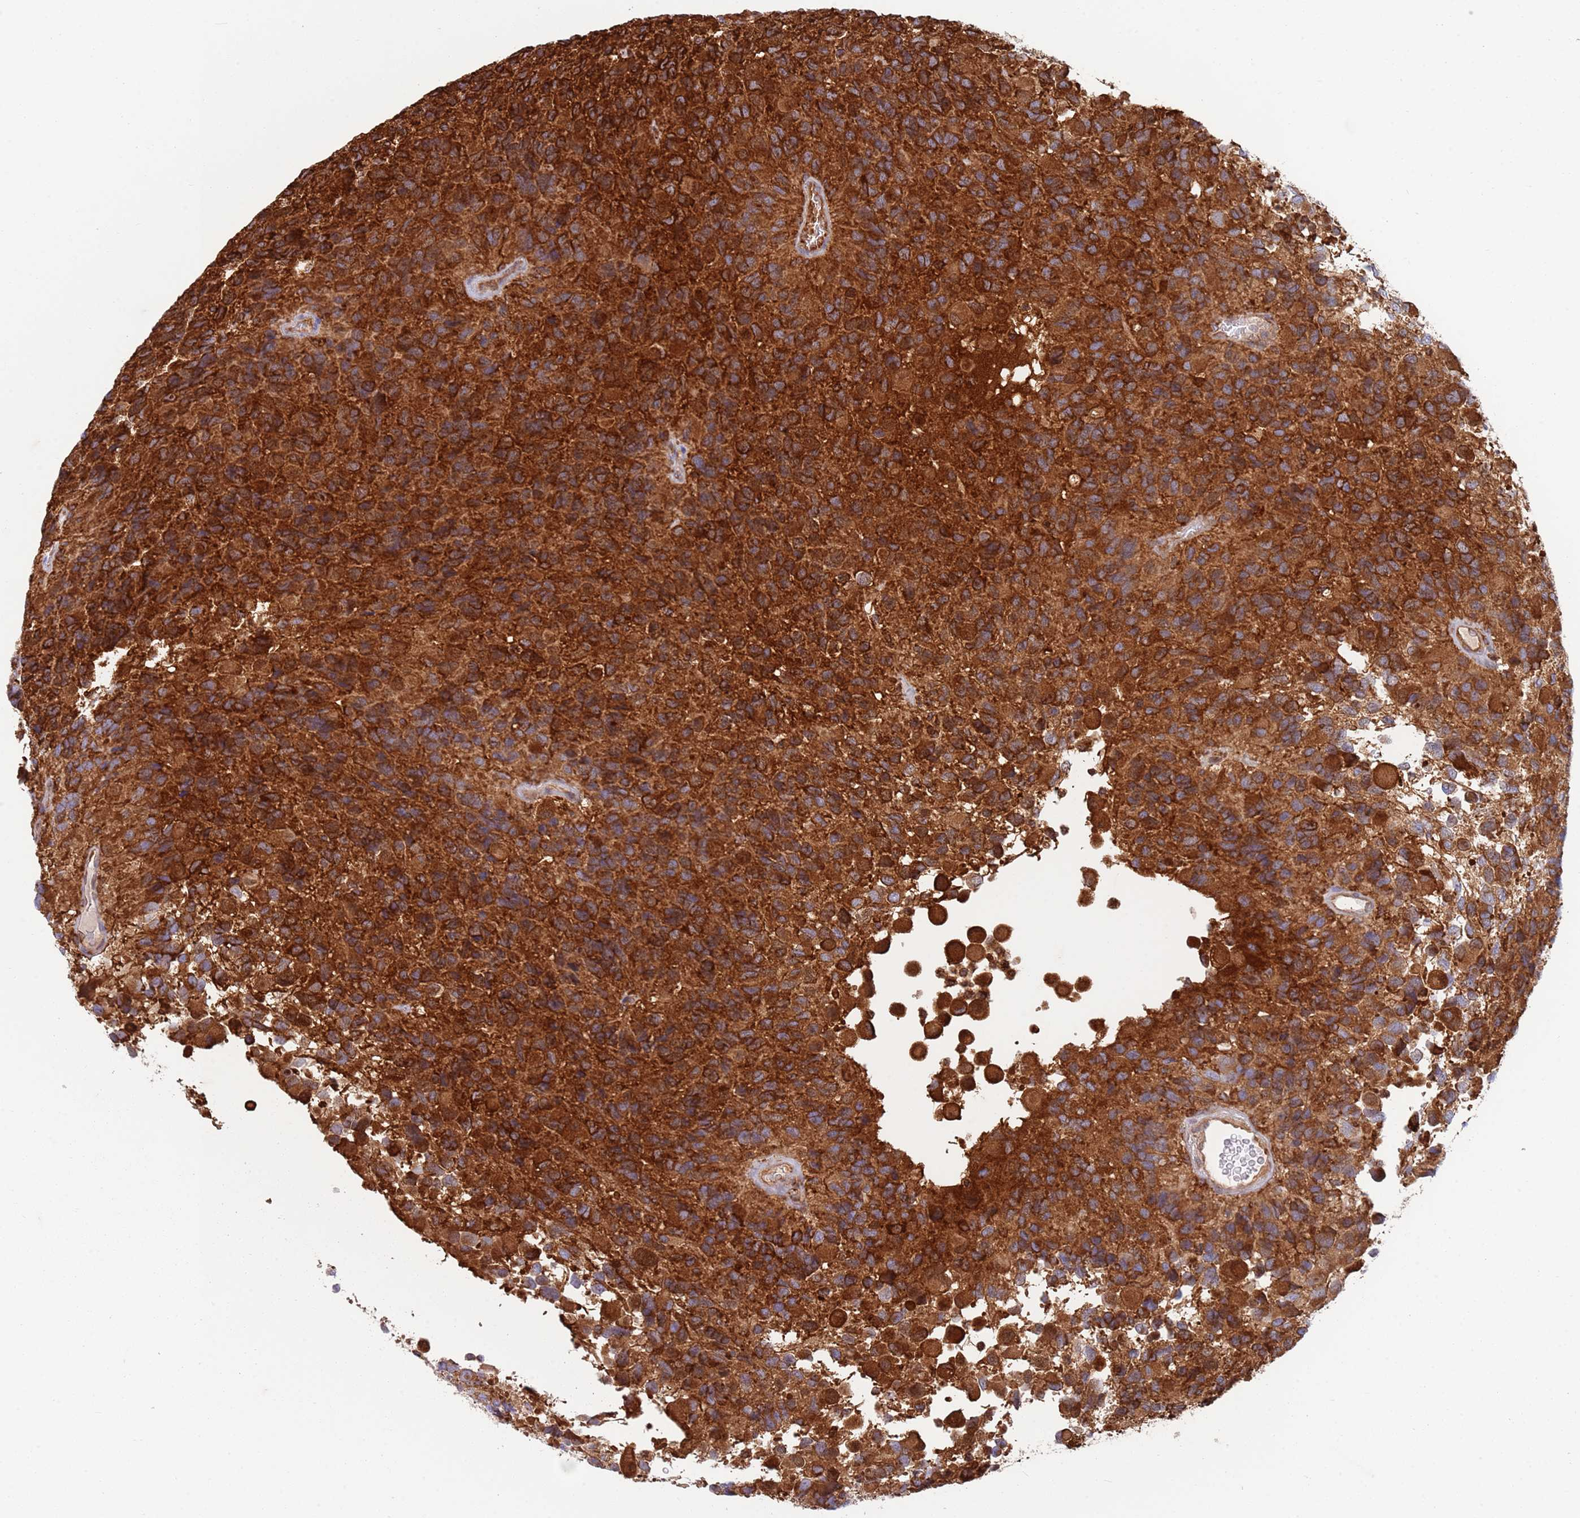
{"staining": {"intensity": "strong", "quantity": ">75%", "location": "cytoplasmic/membranous"}, "tissue": "glioma", "cell_type": "Tumor cells", "image_type": "cancer", "snomed": [{"axis": "morphology", "description": "Glioma, malignant, High grade"}, {"axis": "topography", "description": "Brain"}], "caption": "Brown immunohistochemical staining in glioma demonstrates strong cytoplasmic/membranous expression in about >75% of tumor cells.", "gene": "ZMYM5", "patient": {"sex": "male", "age": 77}}